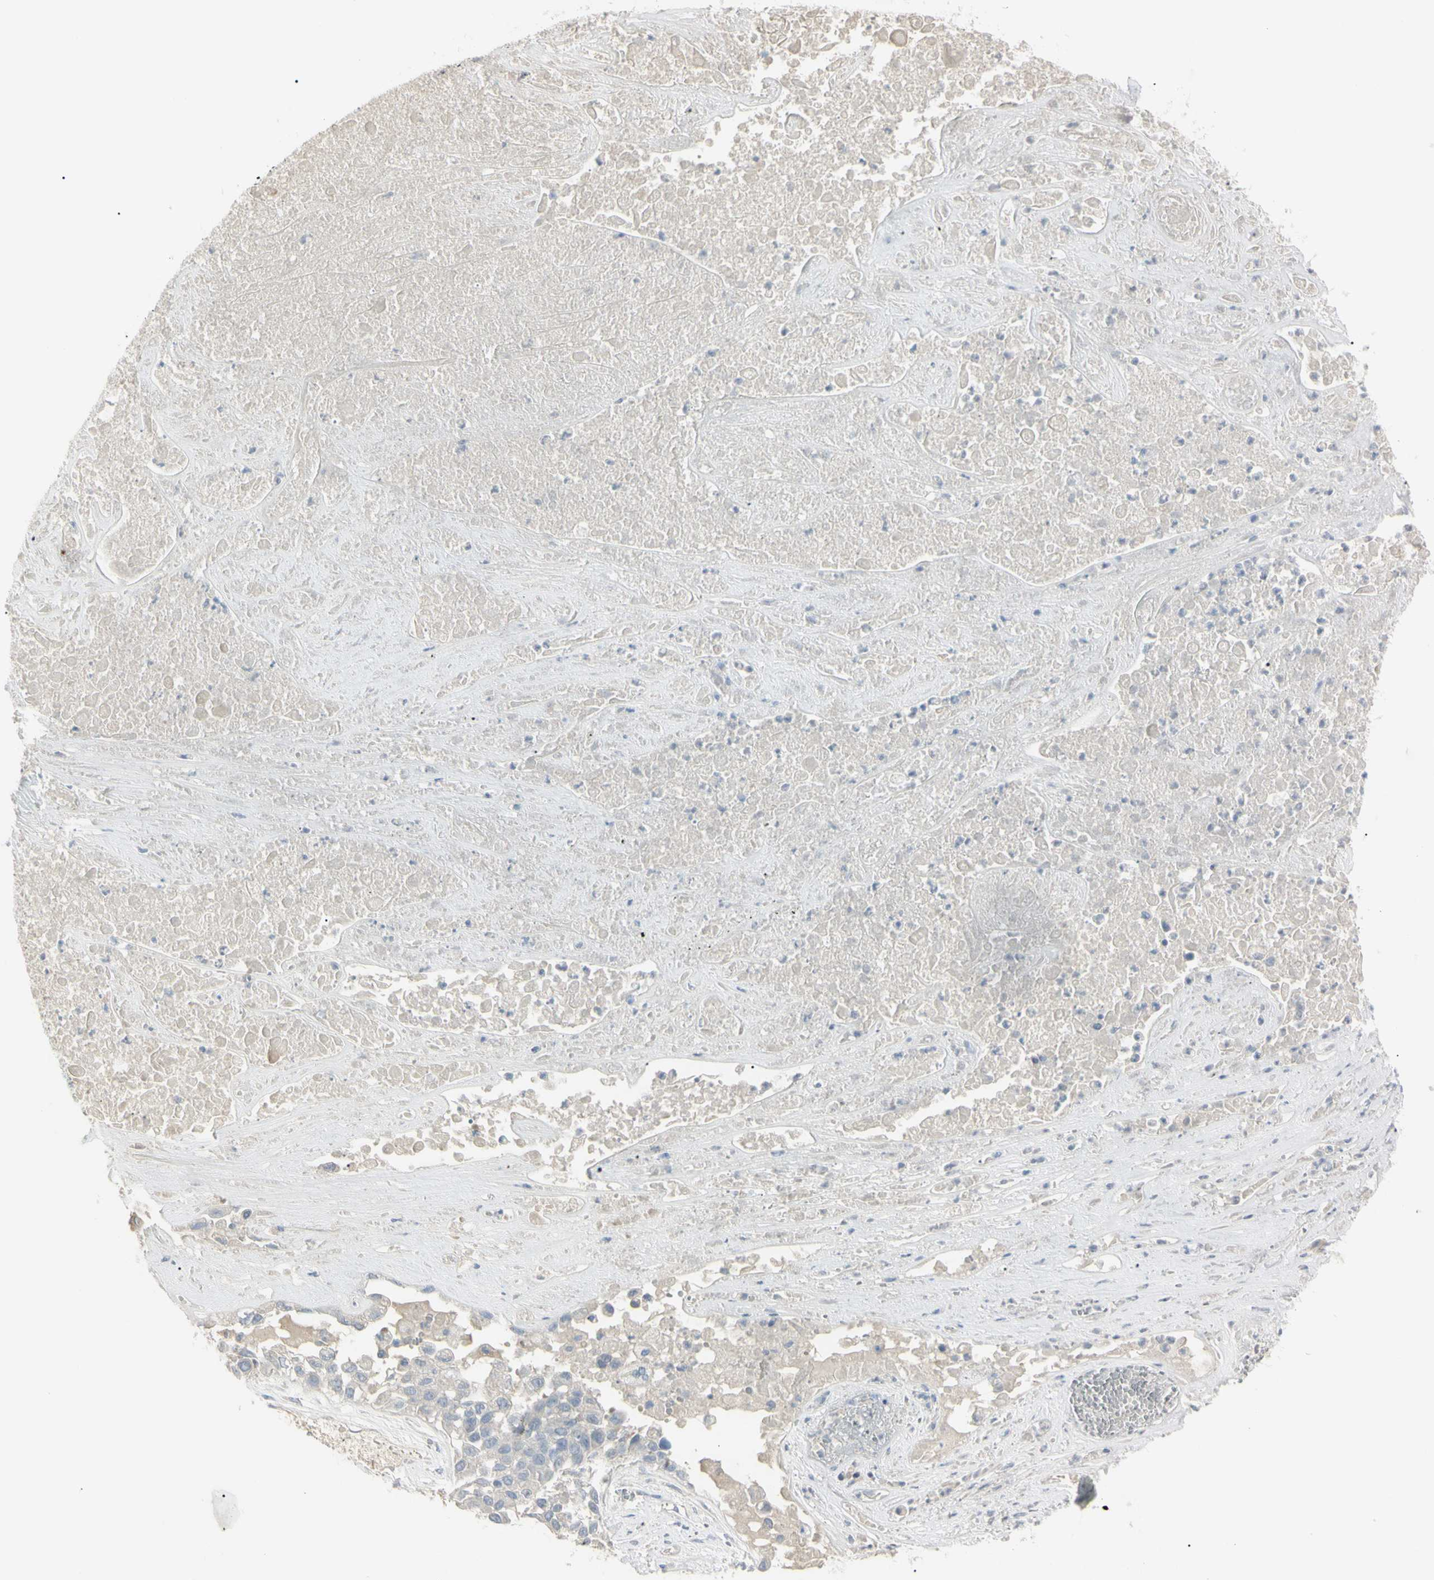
{"staining": {"intensity": "negative", "quantity": "none", "location": "none"}, "tissue": "lung cancer", "cell_type": "Tumor cells", "image_type": "cancer", "snomed": [{"axis": "morphology", "description": "Squamous cell carcinoma, NOS"}, {"axis": "topography", "description": "Lung"}], "caption": "Protein analysis of lung cancer (squamous cell carcinoma) shows no significant expression in tumor cells.", "gene": "PIP", "patient": {"sex": "male", "age": 71}}